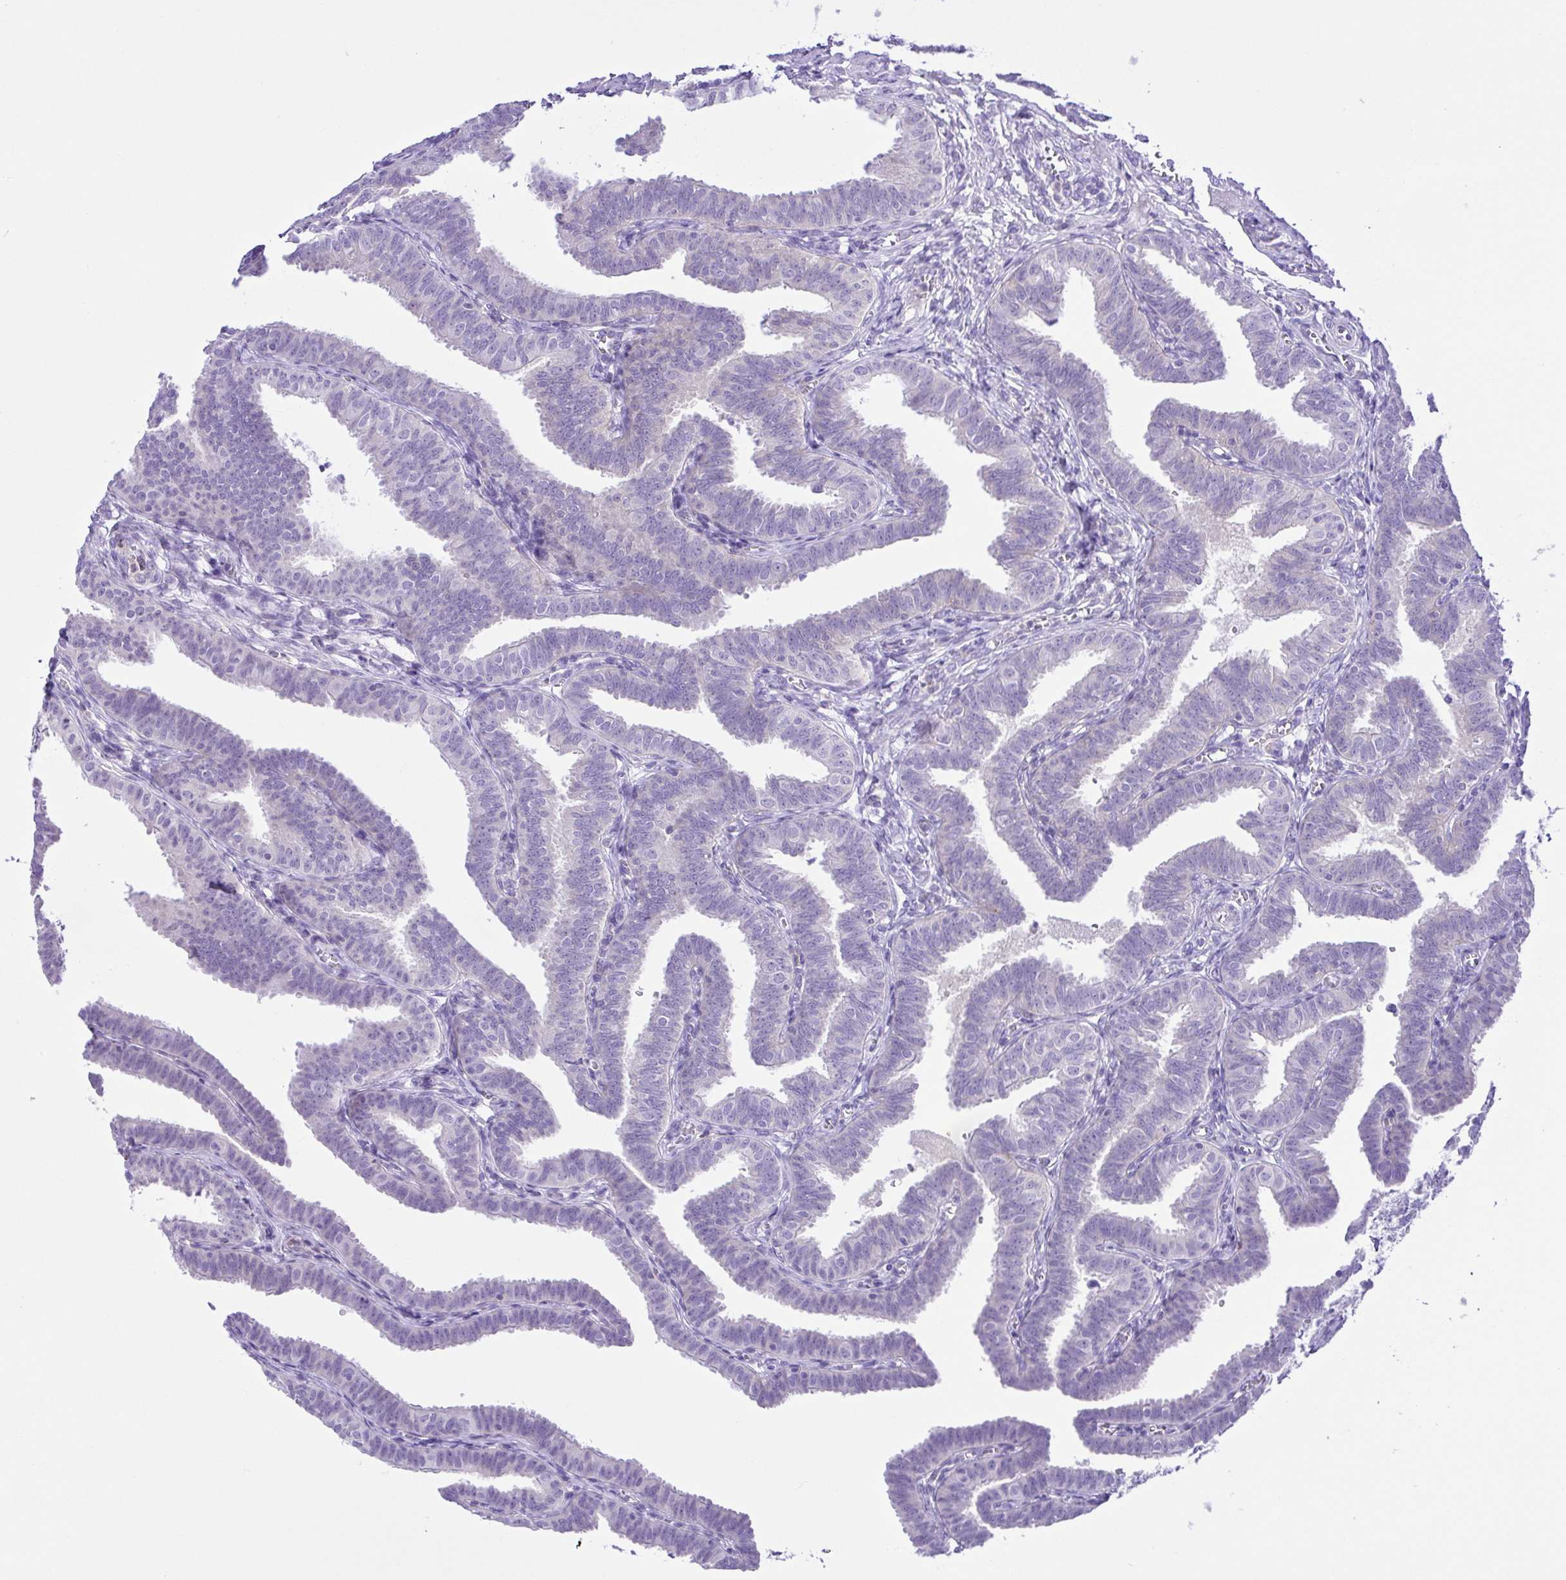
{"staining": {"intensity": "negative", "quantity": "none", "location": "none"}, "tissue": "fallopian tube", "cell_type": "Glandular cells", "image_type": "normal", "snomed": [{"axis": "morphology", "description": "Normal tissue, NOS"}, {"axis": "topography", "description": "Fallopian tube"}], "caption": "This is a image of IHC staining of benign fallopian tube, which shows no positivity in glandular cells.", "gene": "SYT1", "patient": {"sex": "female", "age": 25}}